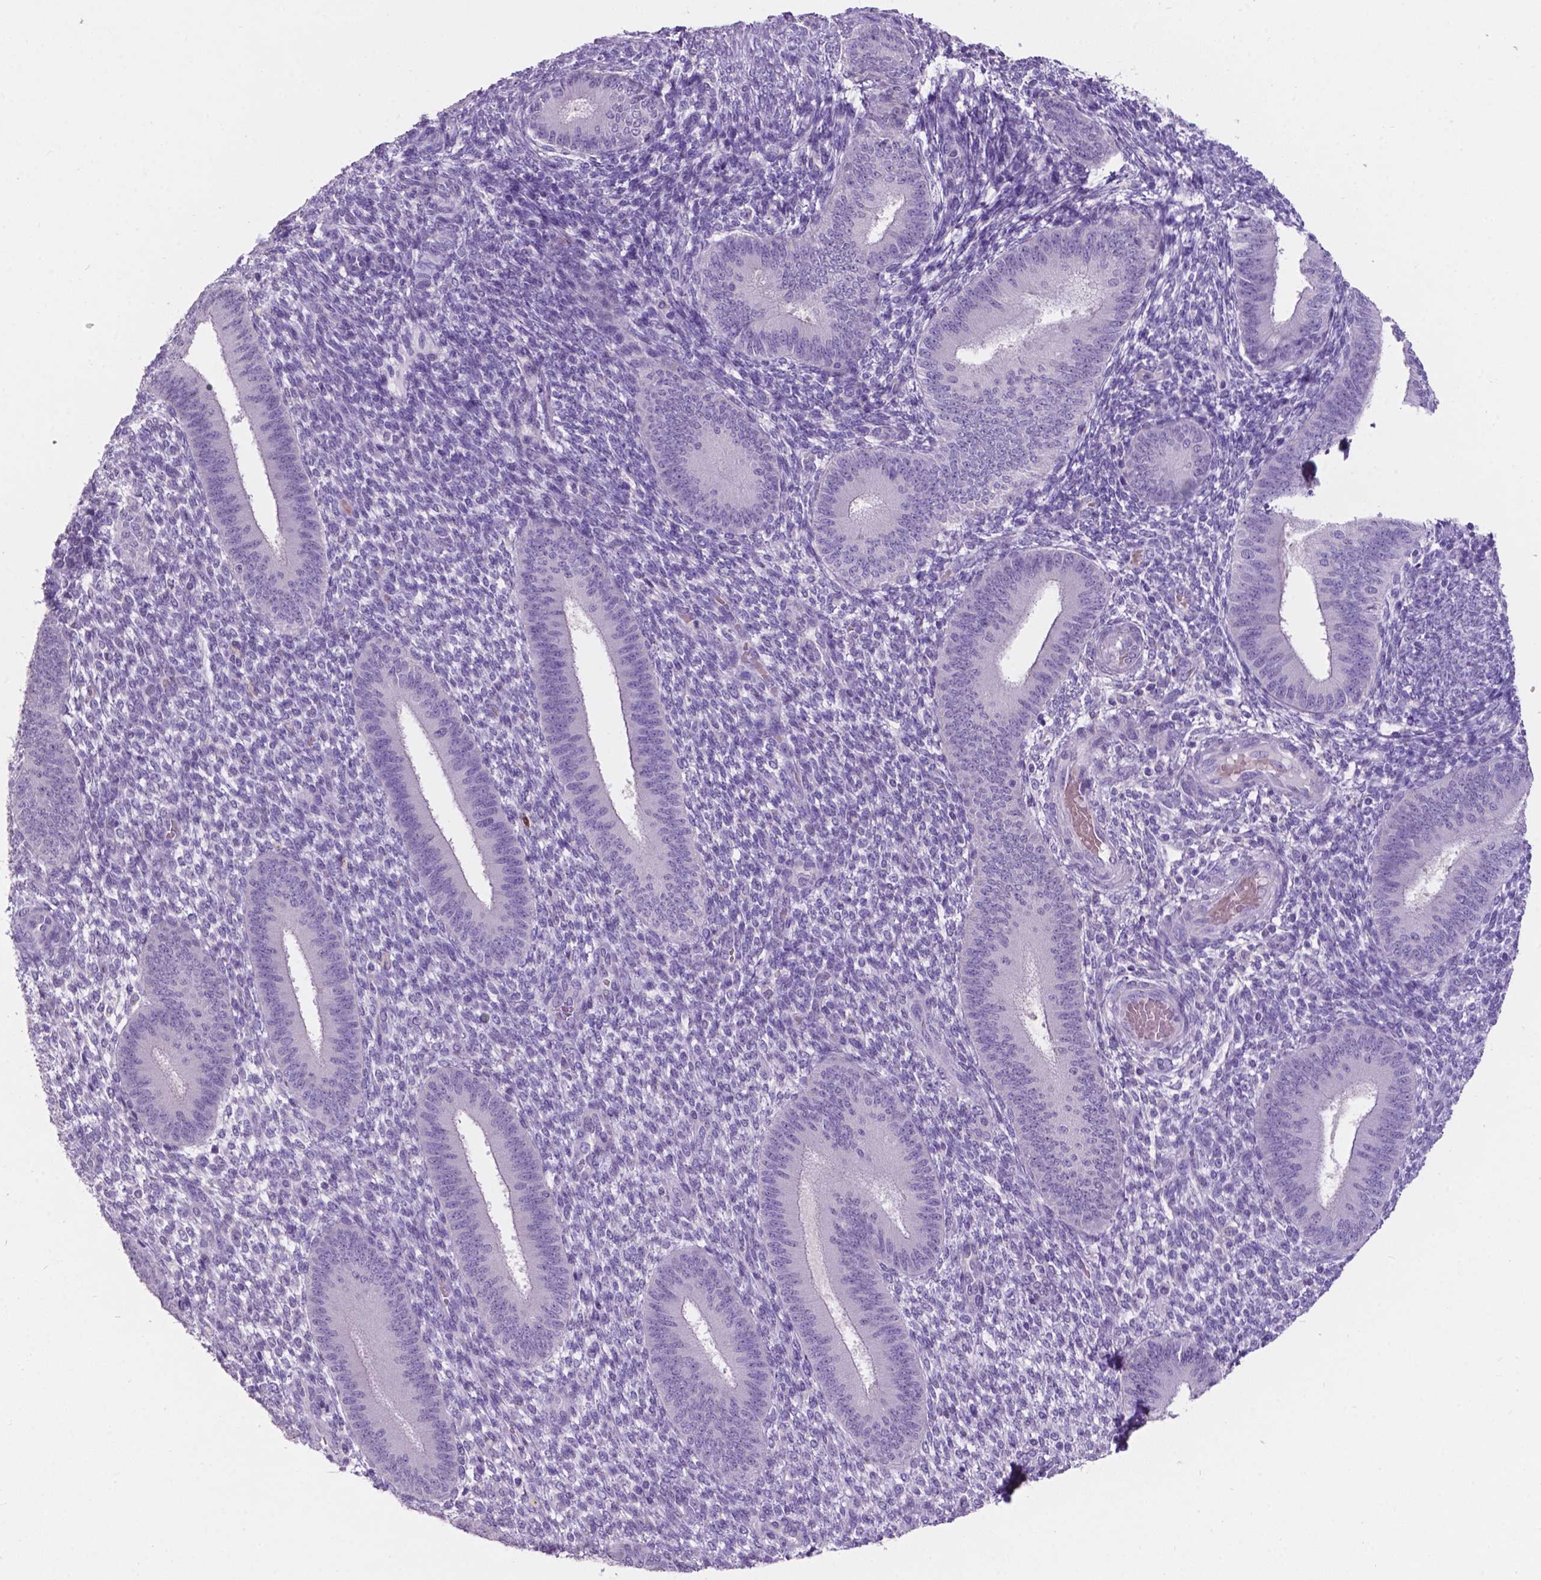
{"staining": {"intensity": "negative", "quantity": "none", "location": "none"}, "tissue": "endometrium", "cell_type": "Cells in endometrial stroma", "image_type": "normal", "snomed": [{"axis": "morphology", "description": "Normal tissue, NOS"}, {"axis": "topography", "description": "Endometrium"}], "caption": "The micrograph reveals no staining of cells in endometrial stroma in normal endometrium. Brightfield microscopy of immunohistochemistry (IHC) stained with DAB (3,3'-diaminobenzidine) (brown) and hematoxylin (blue), captured at high magnification.", "gene": "PLSCR1", "patient": {"sex": "female", "age": 39}}